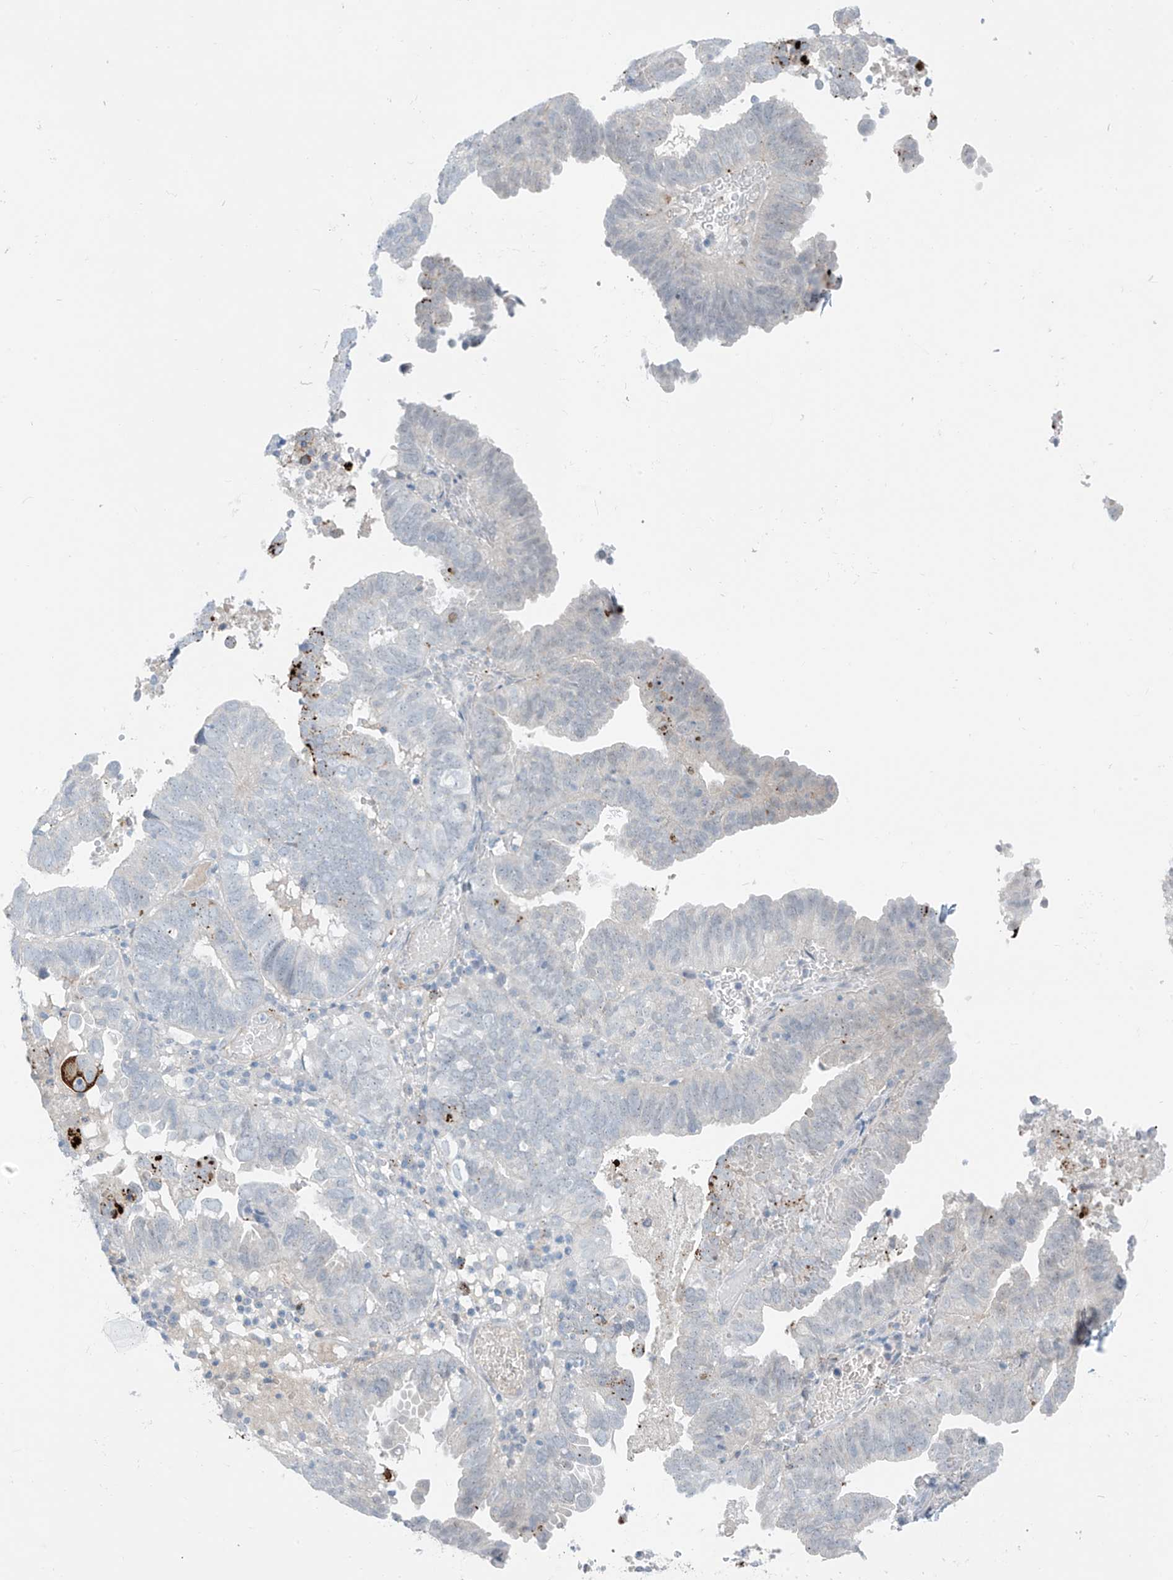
{"staining": {"intensity": "negative", "quantity": "none", "location": "none"}, "tissue": "endometrial cancer", "cell_type": "Tumor cells", "image_type": "cancer", "snomed": [{"axis": "morphology", "description": "Adenocarcinoma, NOS"}, {"axis": "topography", "description": "Uterus"}], "caption": "Immunohistochemistry (IHC) of endometrial cancer (adenocarcinoma) demonstrates no expression in tumor cells.", "gene": "ZNF793", "patient": {"sex": "female", "age": 77}}